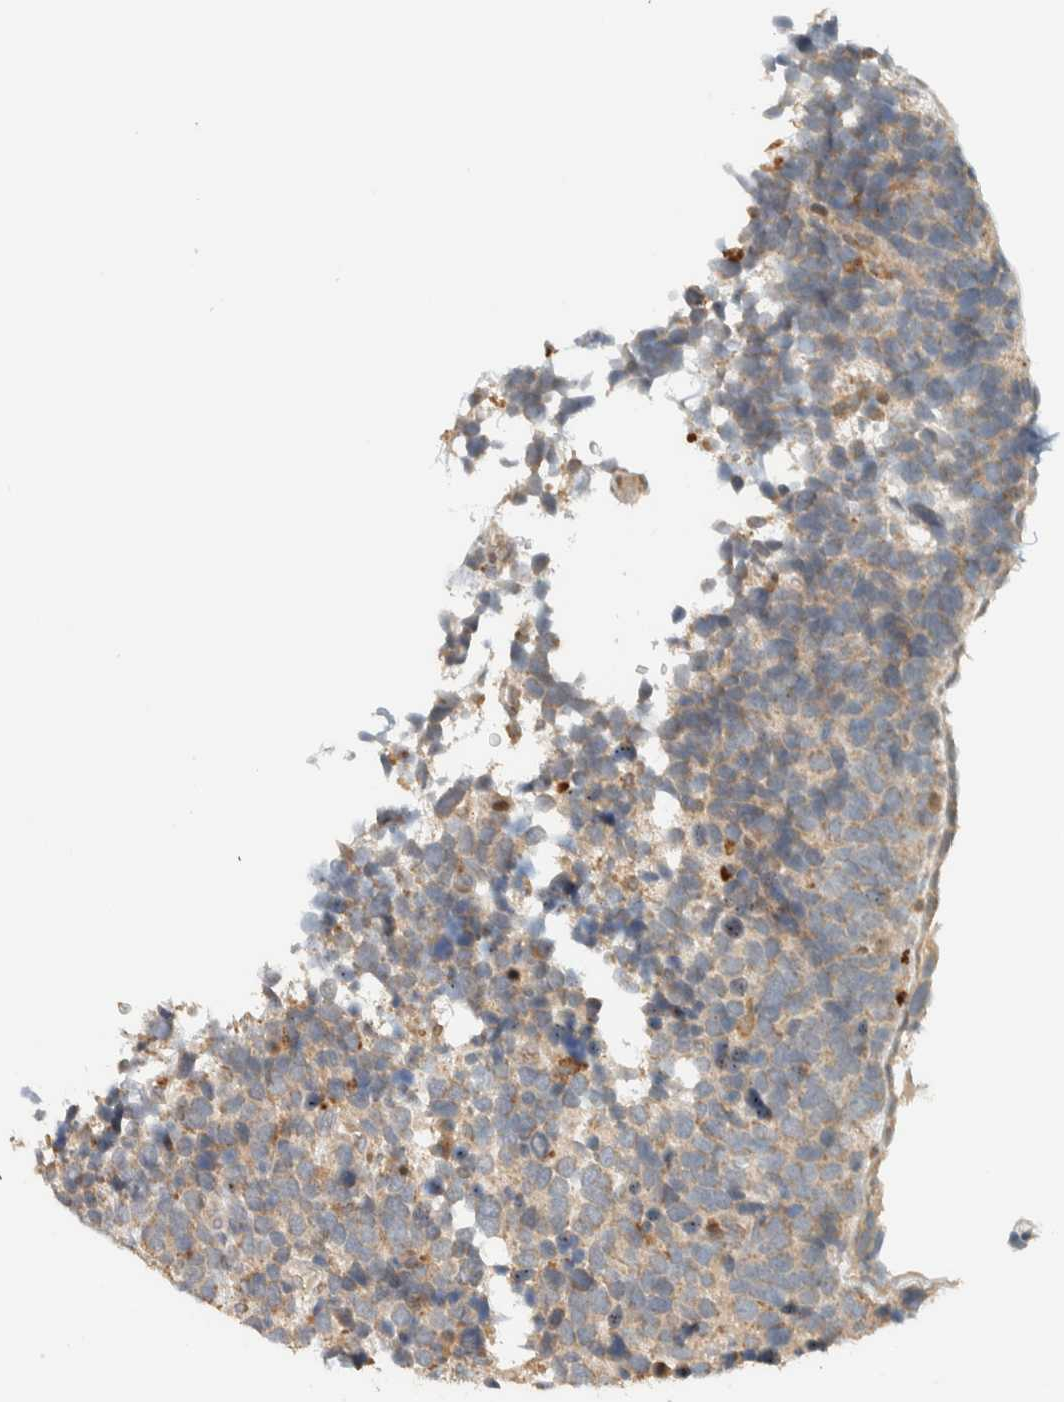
{"staining": {"intensity": "weak", "quantity": ">75%", "location": "cytoplasmic/membranous"}, "tissue": "urothelial cancer", "cell_type": "Tumor cells", "image_type": "cancer", "snomed": [{"axis": "morphology", "description": "Urothelial carcinoma, High grade"}, {"axis": "topography", "description": "Urinary bladder"}], "caption": "Protein expression analysis of human urothelial cancer reveals weak cytoplasmic/membranous expression in about >75% of tumor cells.", "gene": "CCDC171", "patient": {"sex": "female", "age": 82}}